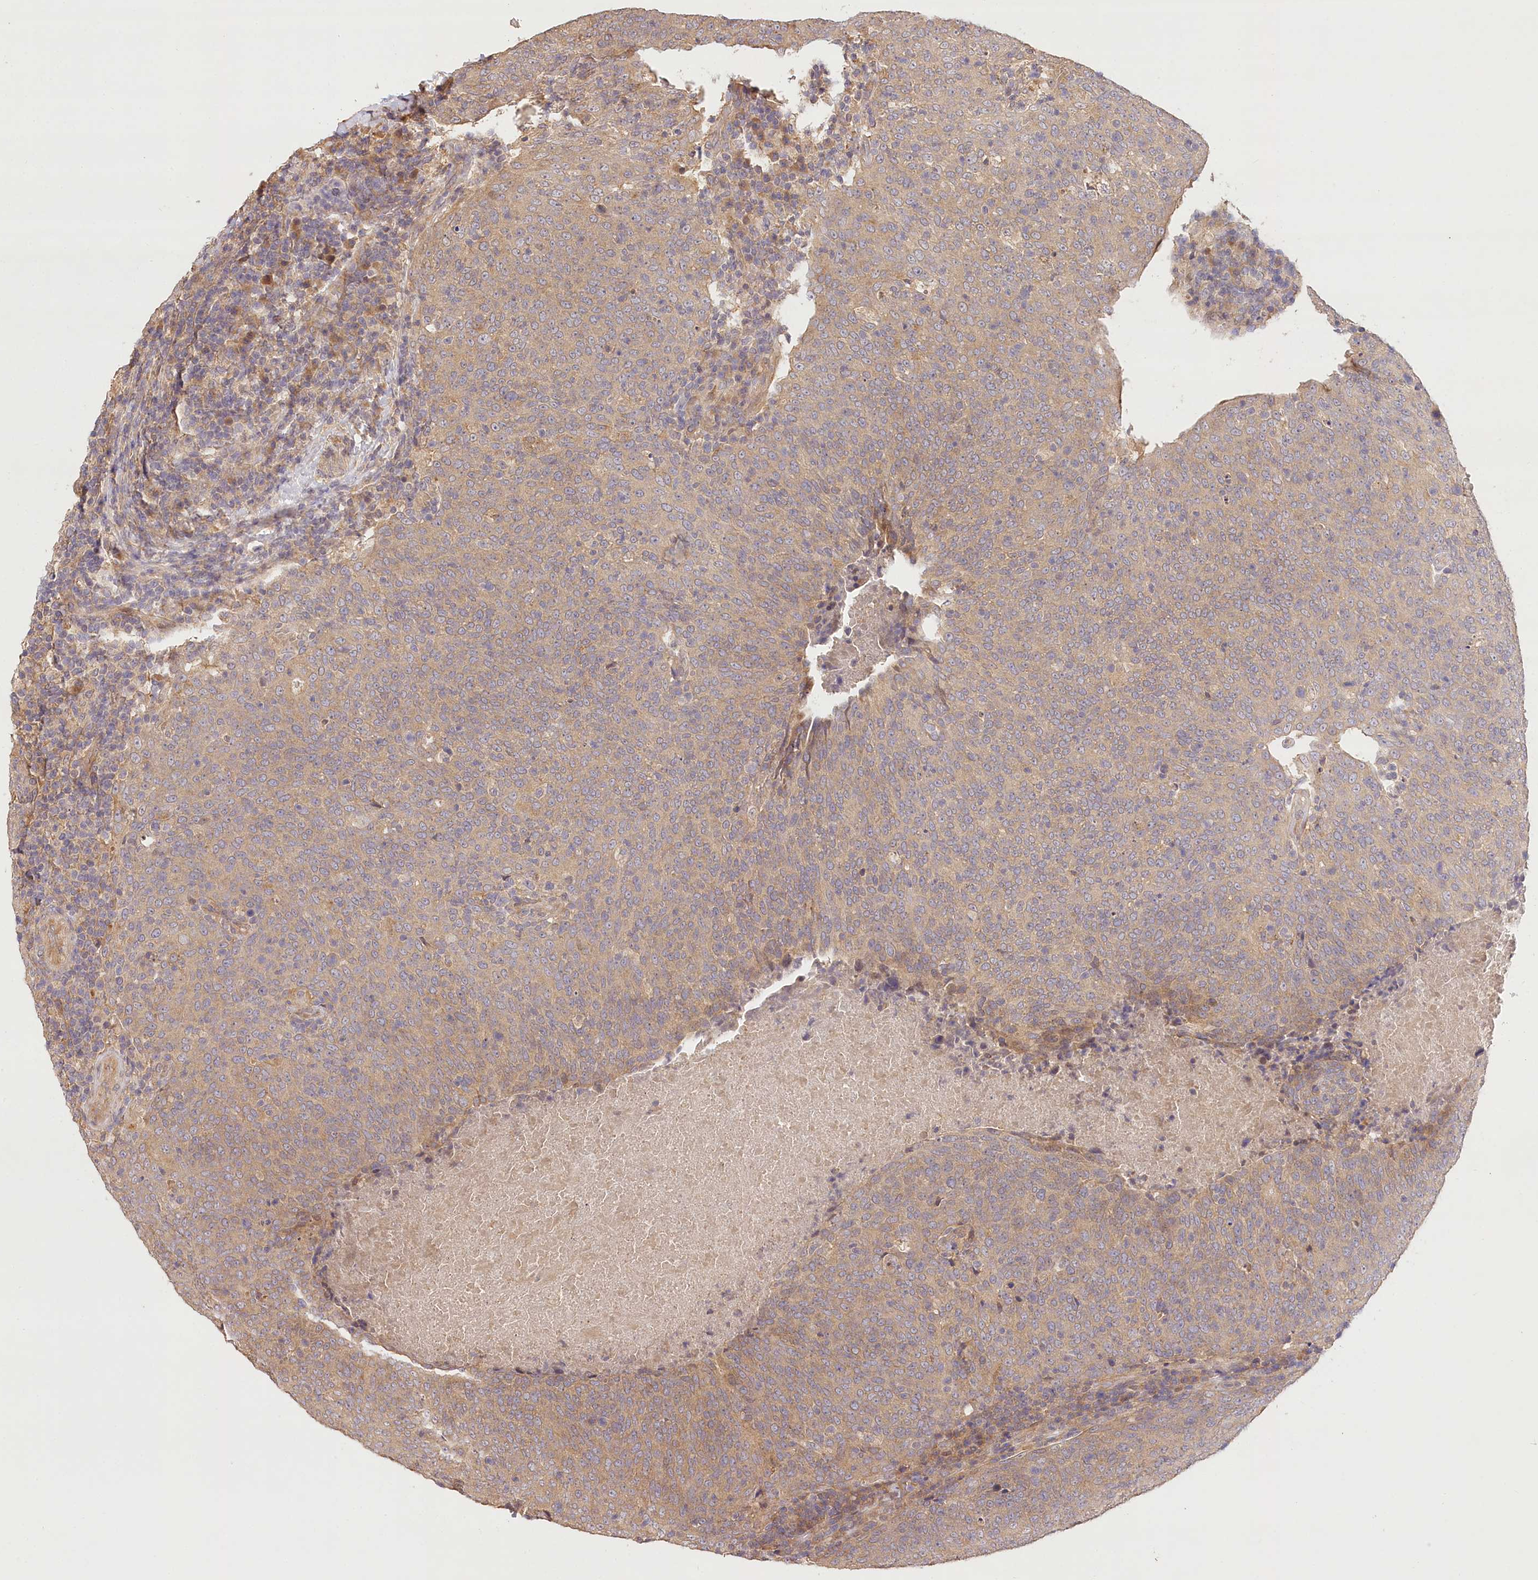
{"staining": {"intensity": "weak", "quantity": ">75%", "location": "cytoplasmic/membranous"}, "tissue": "head and neck cancer", "cell_type": "Tumor cells", "image_type": "cancer", "snomed": [{"axis": "morphology", "description": "Squamous cell carcinoma, NOS"}, {"axis": "morphology", "description": "Squamous cell carcinoma, metastatic, NOS"}, {"axis": "topography", "description": "Lymph node"}, {"axis": "topography", "description": "Head-Neck"}], "caption": "Head and neck metastatic squamous cell carcinoma tissue demonstrates weak cytoplasmic/membranous expression in approximately >75% of tumor cells, visualized by immunohistochemistry.", "gene": "LSS", "patient": {"sex": "male", "age": 62}}